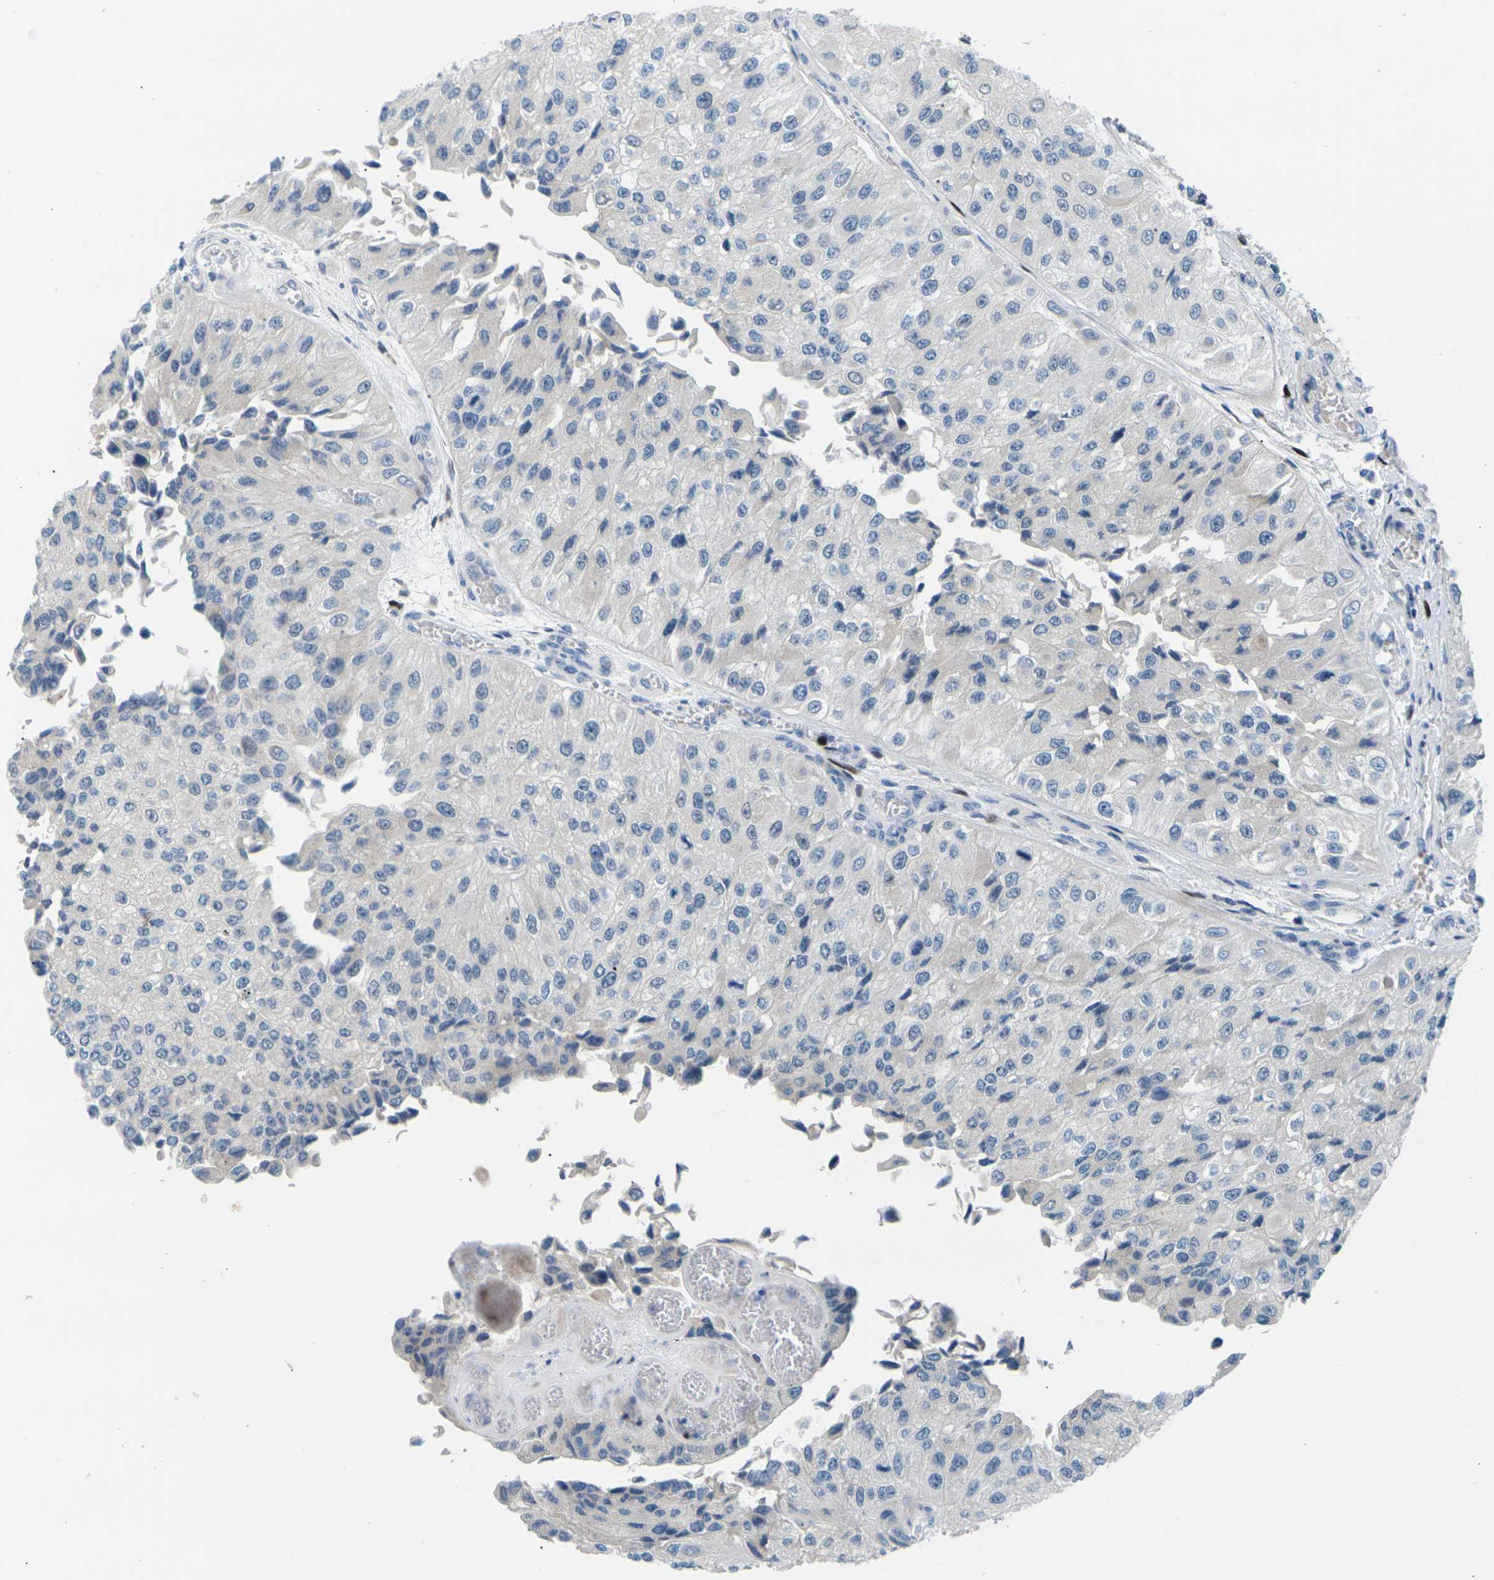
{"staining": {"intensity": "weak", "quantity": "<25%", "location": "nuclear"}, "tissue": "urothelial cancer", "cell_type": "Tumor cells", "image_type": "cancer", "snomed": [{"axis": "morphology", "description": "Urothelial carcinoma, High grade"}, {"axis": "topography", "description": "Kidney"}, {"axis": "topography", "description": "Urinary bladder"}], "caption": "Protein analysis of urothelial cancer exhibits no significant staining in tumor cells.", "gene": "RPS6KA3", "patient": {"sex": "male", "age": 77}}